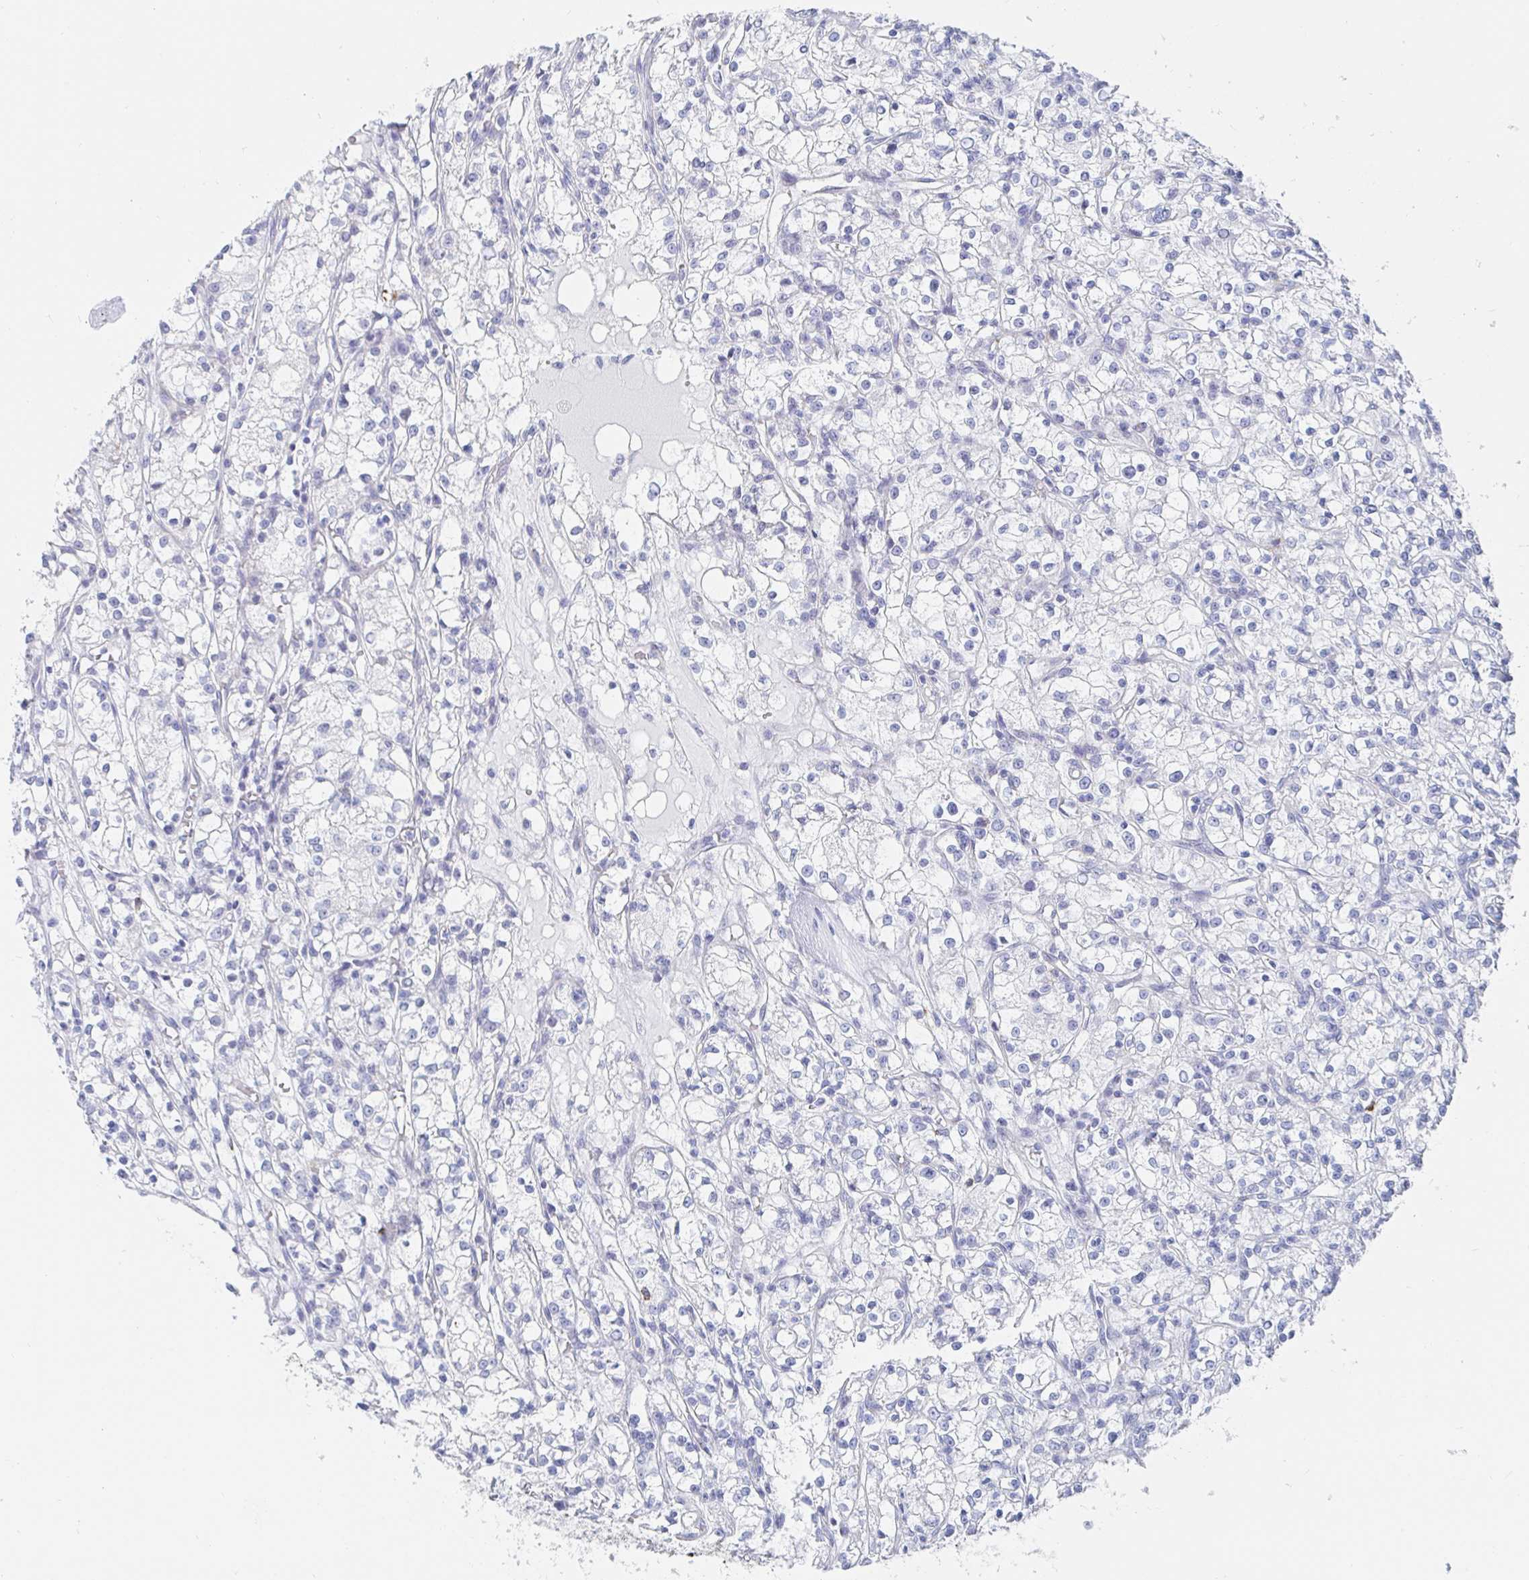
{"staining": {"intensity": "negative", "quantity": "none", "location": "none"}, "tissue": "renal cancer", "cell_type": "Tumor cells", "image_type": "cancer", "snomed": [{"axis": "morphology", "description": "Adenocarcinoma, NOS"}, {"axis": "topography", "description": "Kidney"}], "caption": "A micrograph of human renal cancer (adenocarcinoma) is negative for staining in tumor cells.", "gene": "PACSIN1", "patient": {"sex": "female", "age": 59}}